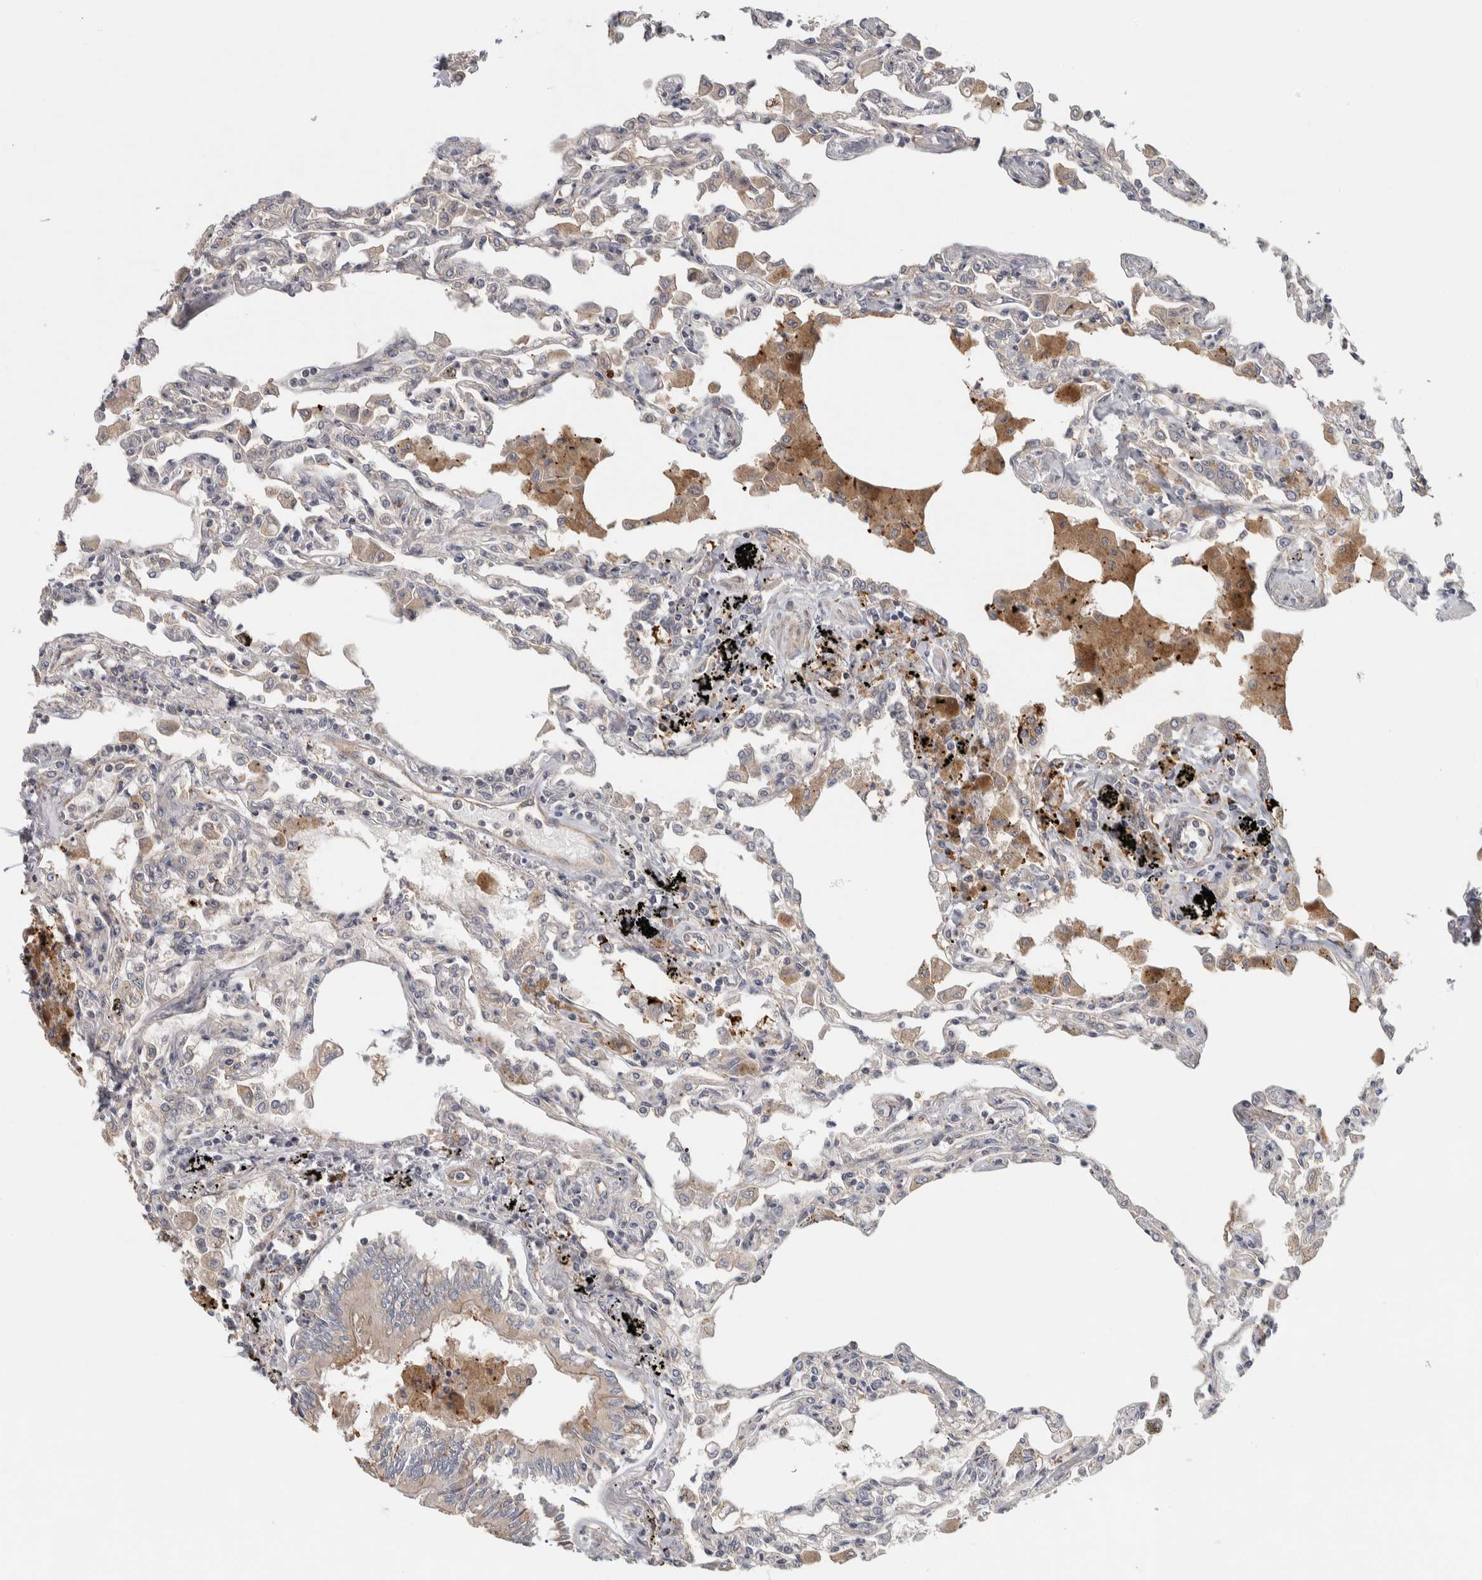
{"staining": {"intensity": "weak", "quantity": "<25%", "location": "cytoplasmic/membranous"}, "tissue": "lung", "cell_type": "Alveolar cells", "image_type": "normal", "snomed": [{"axis": "morphology", "description": "Normal tissue, NOS"}, {"axis": "topography", "description": "Bronchus"}, {"axis": "topography", "description": "Lung"}], "caption": "Protein analysis of normal lung demonstrates no significant positivity in alveolar cells.", "gene": "TBC1D31", "patient": {"sex": "female", "age": 49}}